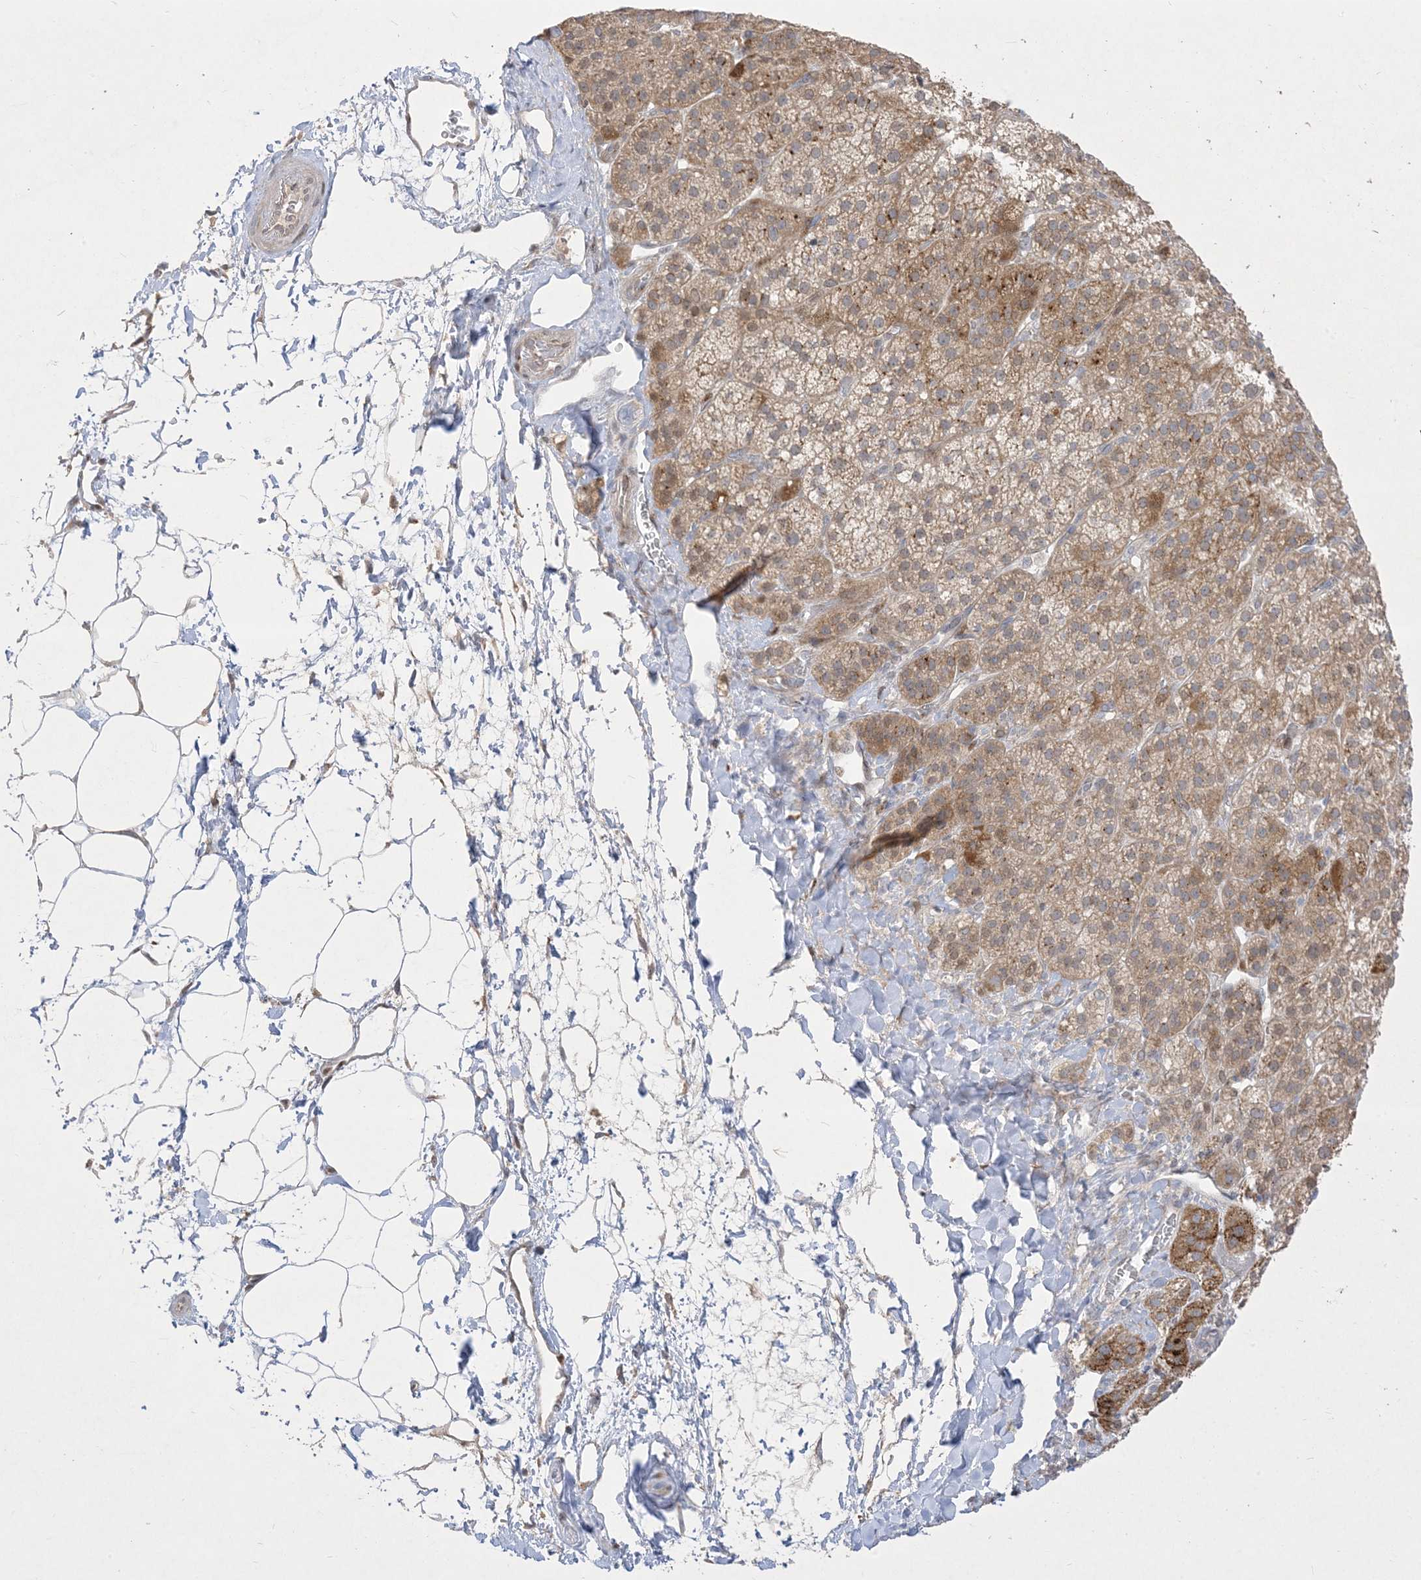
{"staining": {"intensity": "moderate", "quantity": ">75%", "location": "cytoplasmic/membranous,nuclear"}, "tissue": "adrenal gland", "cell_type": "Glandular cells", "image_type": "normal", "snomed": [{"axis": "morphology", "description": "Normal tissue, NOS"}, {"axis": "topography", "description": "Adrenal gland"}], "caption": "DAB (3,3'-diaminobenzidine) immunohistochemical staining of normal adrenal gland displays moderate cytoplasmic/membranous,nuclear protein positivity in approximately >75% of glandular cells. (Brightfield microscopy of DAB IHC at high magnification).", "gene": "BHLHE40", "patient": {"sex": "female", "age": 57}}